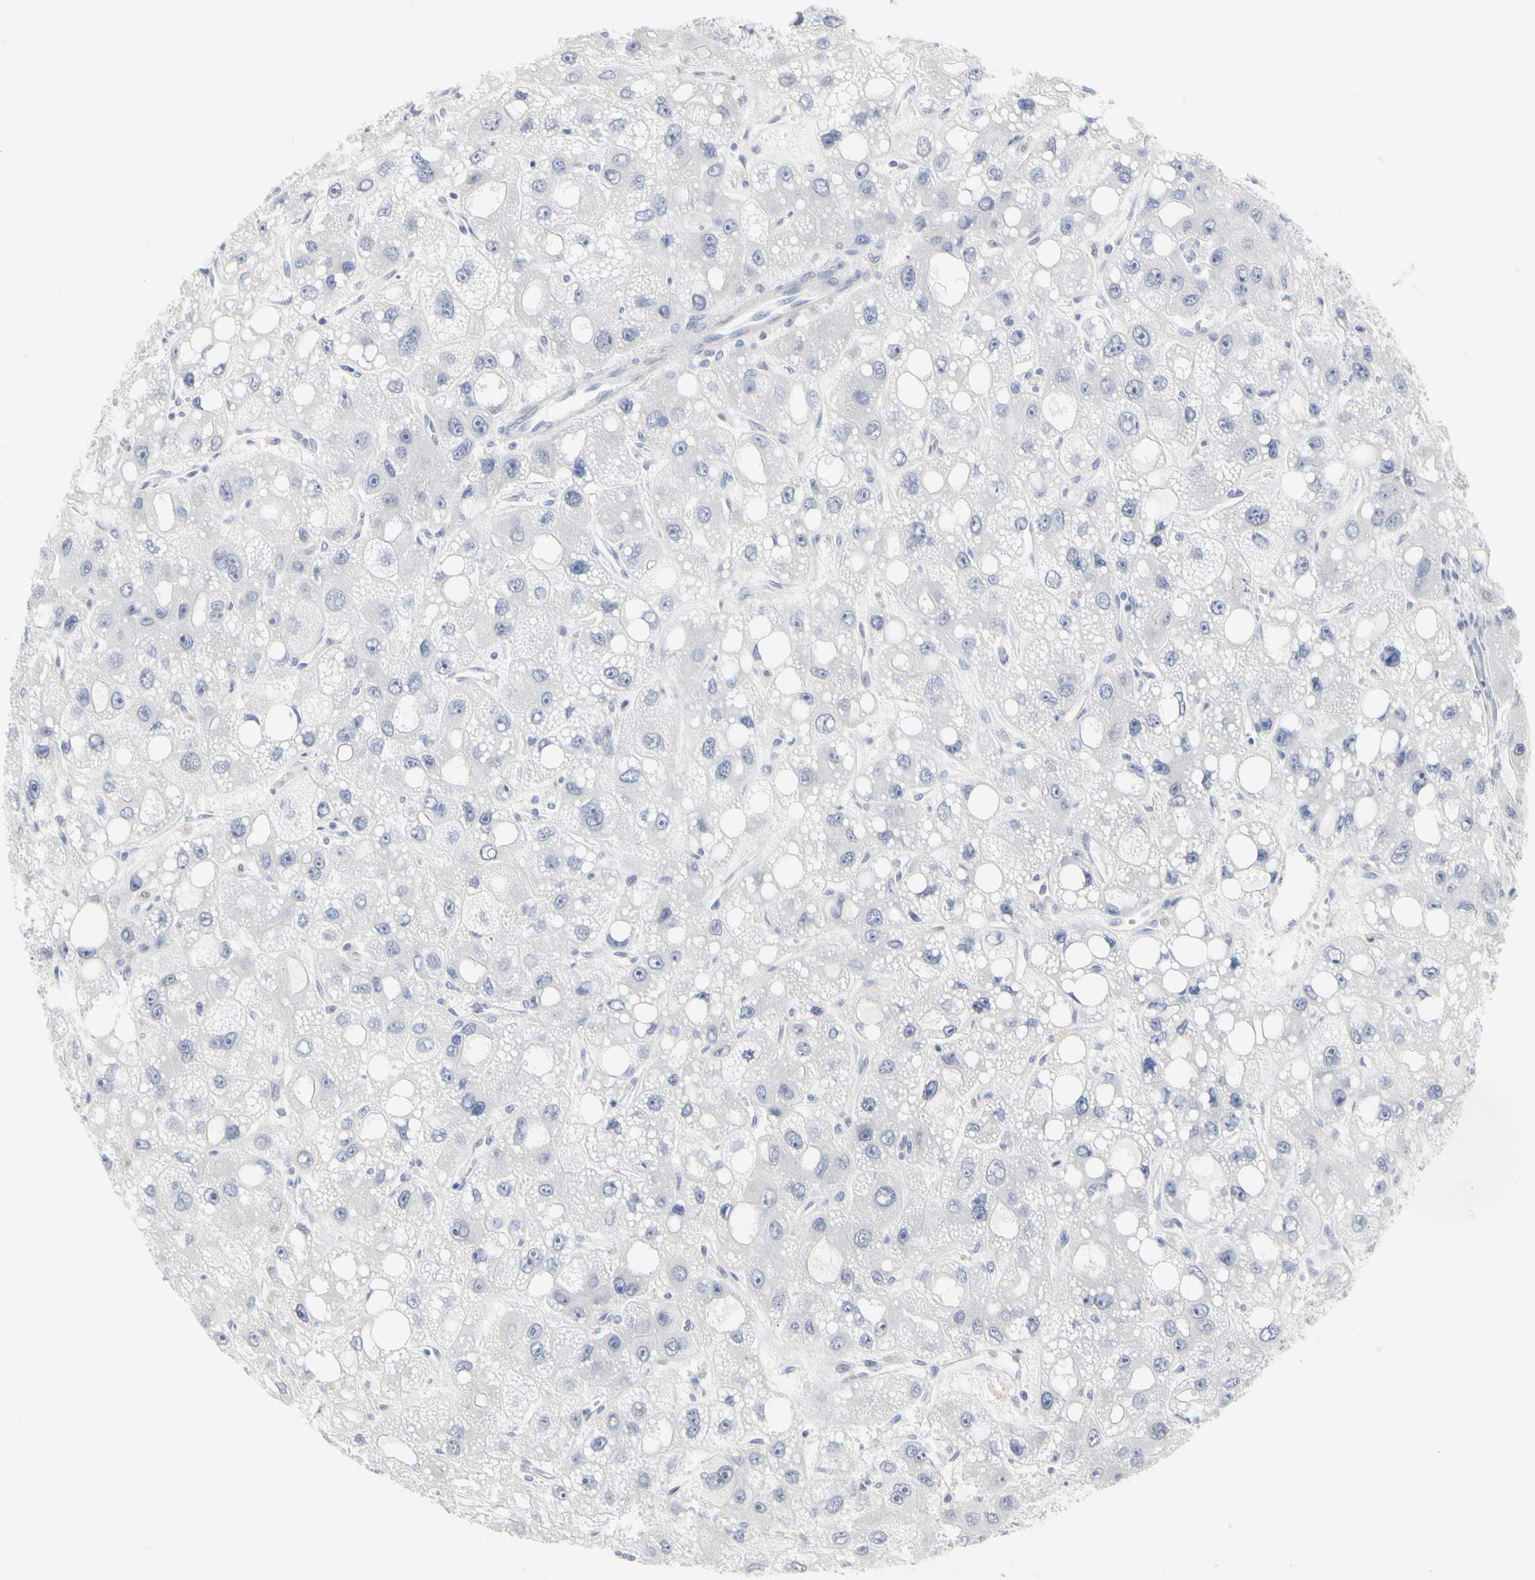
{"staining": {"intensity": "negative", "quantity": "none", "location": "none"}, "tissue": "liver cancer", "cell_type": "Tumor cells", "image_type": "cancer", "snomed": [{"axis": "morphology", "description": "Carcinoma, Hepatocellular, NOS"}, {"axis": "topography", "description": "Liver"}], "caption": "Liver cancer (hepatocellular carcinoma) stained for a protein using immunohistochemistry demonstrates no positivity tumor cells.", "gene": "SHANK2", "patient": {"sex": "male", "age": 55}}